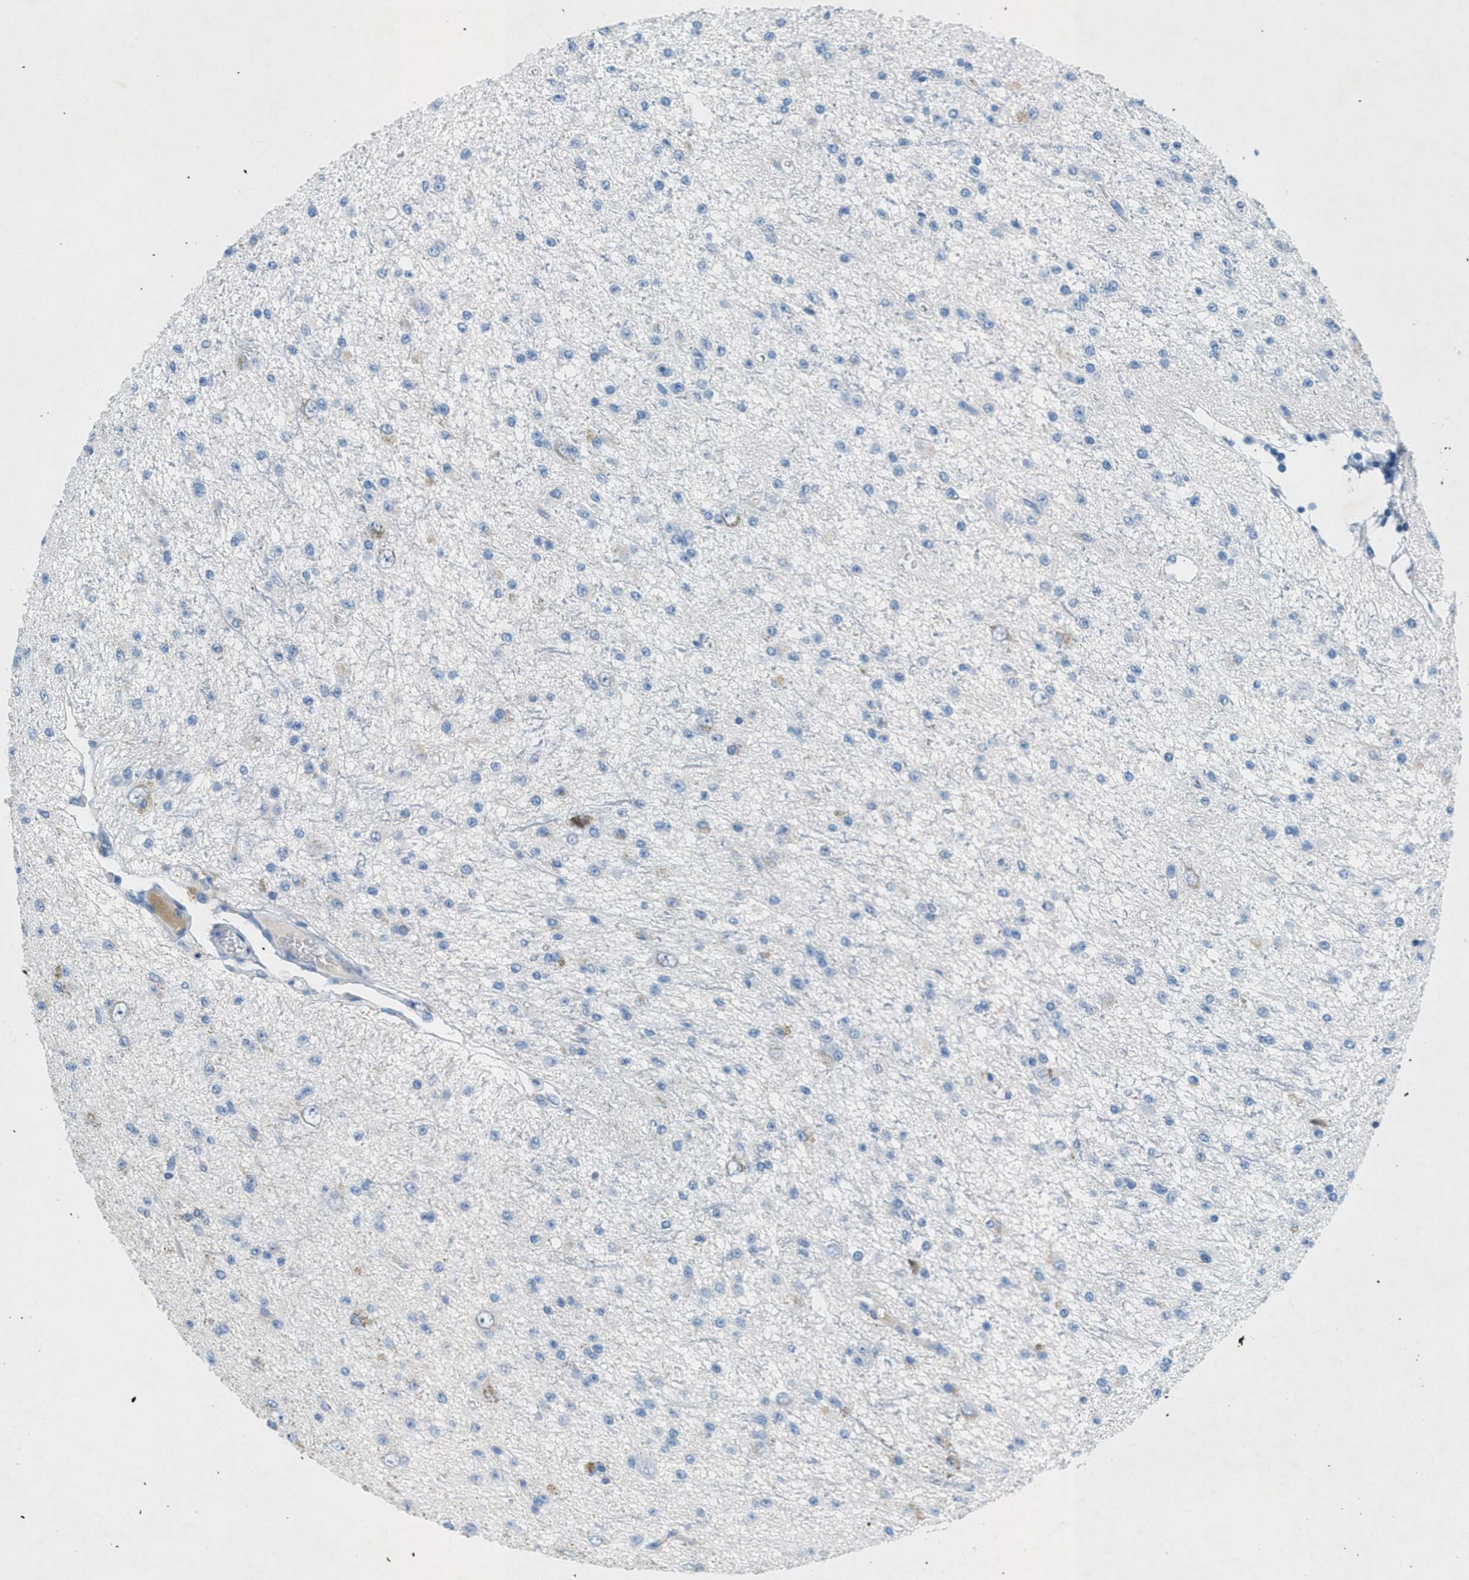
{"staining": {"intensity": "negative", "quantity": "none", "location": "none"}, "tissue": "glioma", "cell_type": "Tumor cells", "image_type": "cancer", "snomed": [{"axis": "morphology", "description": "Glioma, malignant, Low grade"}, {"axis": "topography", "description": "Brain"}], "caption": "A high-resolution histopathology image shows IHC staining of malignant glioma (low-grade), which shows no significant positivity in tumor cells. Nuclei are stained in blue.", "gene": "GALNT17", "patient": {"sex": "male", "age": 38}}